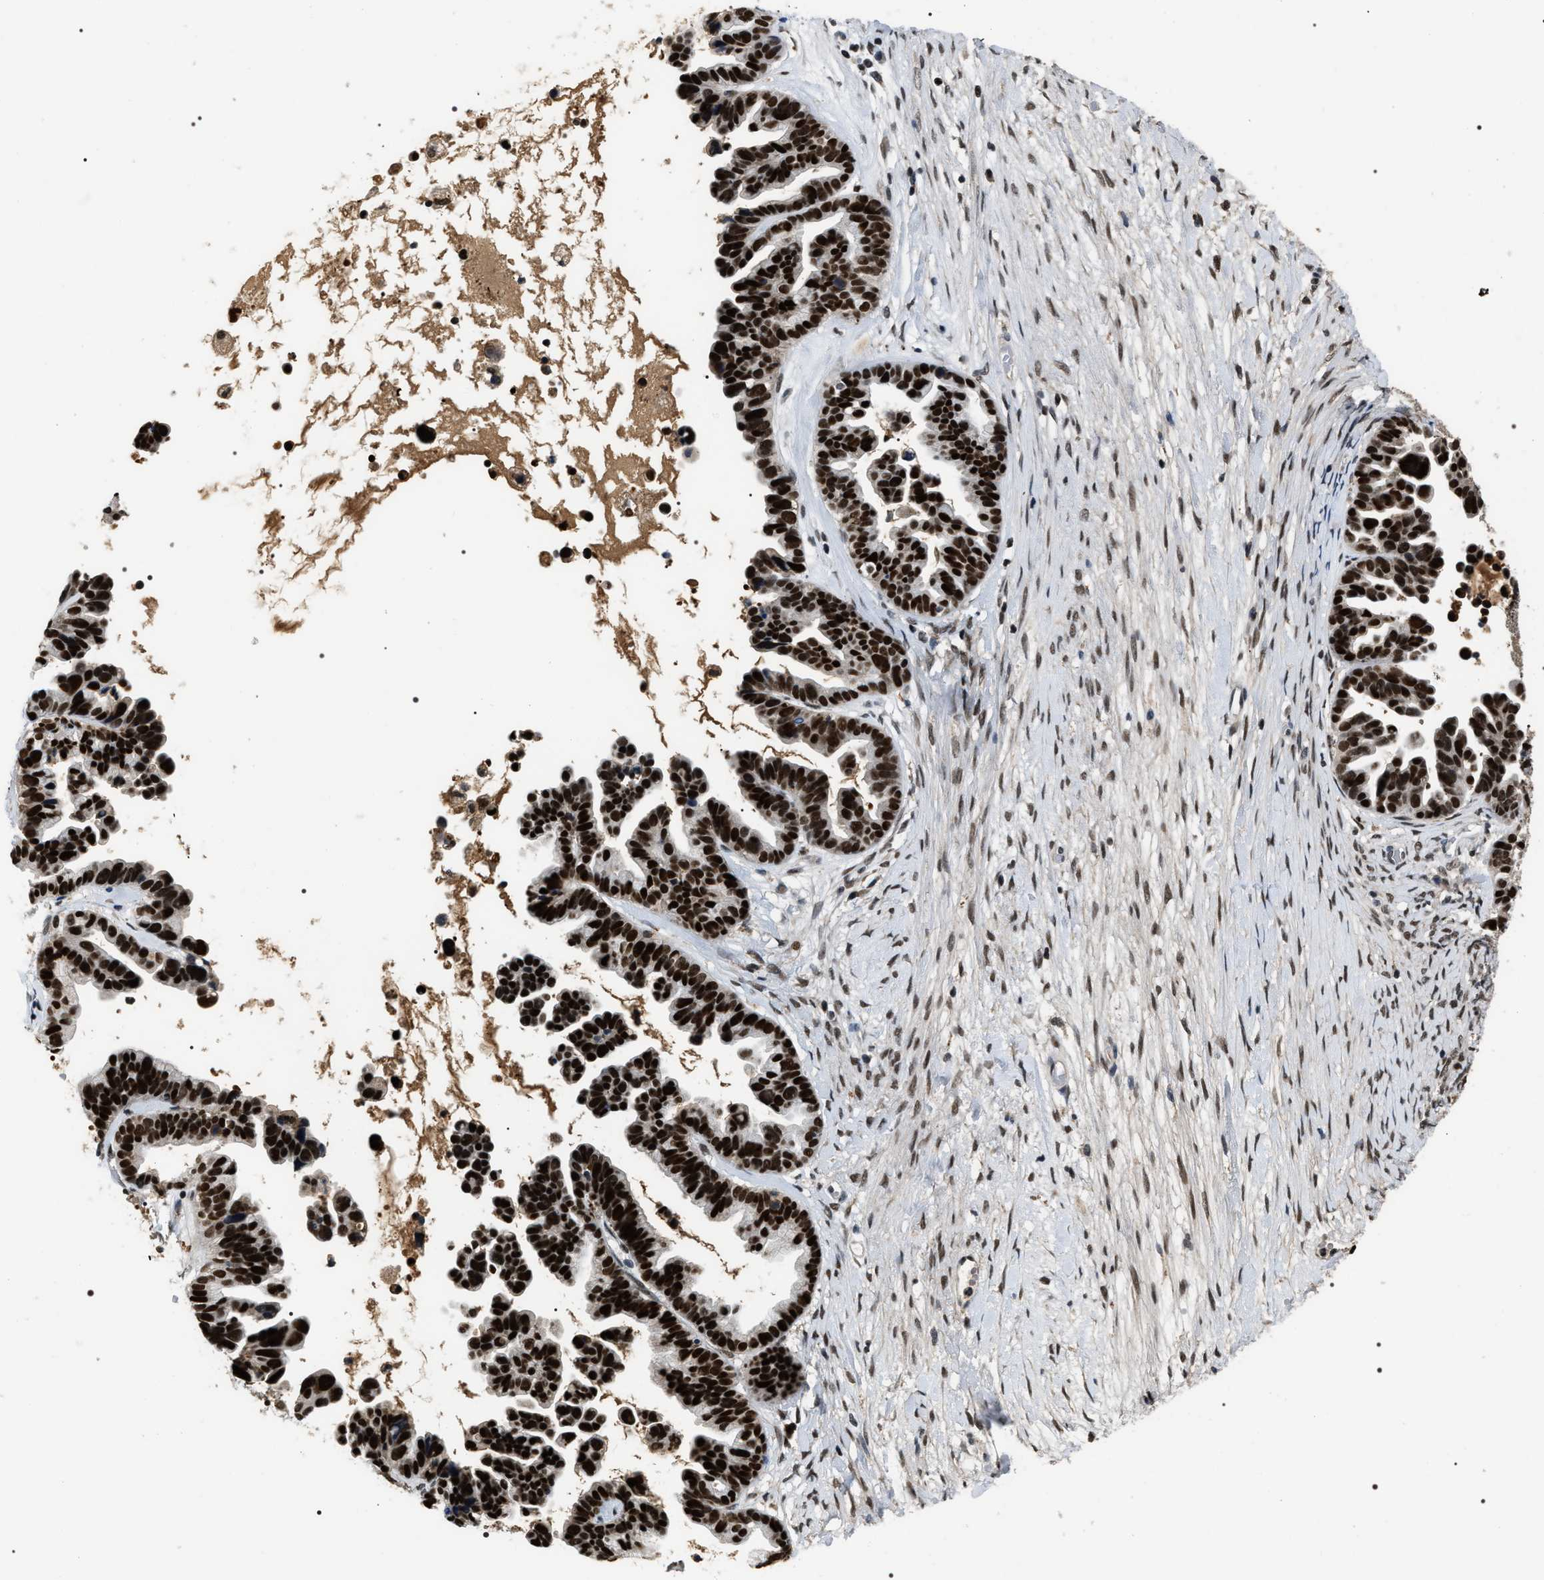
{"staining": {"intensity": "strong", "quantity": ">75%", "location": "nuclear"}, "tissue": "ovarian cancer", "cell_type": "Tumor cells", "image_type": "cancer", "snomed": [{"axis": "morphology", "description": "Cystadenocarcinoma, serous, NOS"}, {"axis": "topography", "description": "Ovary"}], "caption": "High-power microscopy captured an immunohistochemistry image of ovarian cancer (serous cystadenocarcinoma), revealing strong nuclear expression in about >75% of tumor cells.", "gene": "C7orf25", "patient": {"sex": "female", "age": 56}}